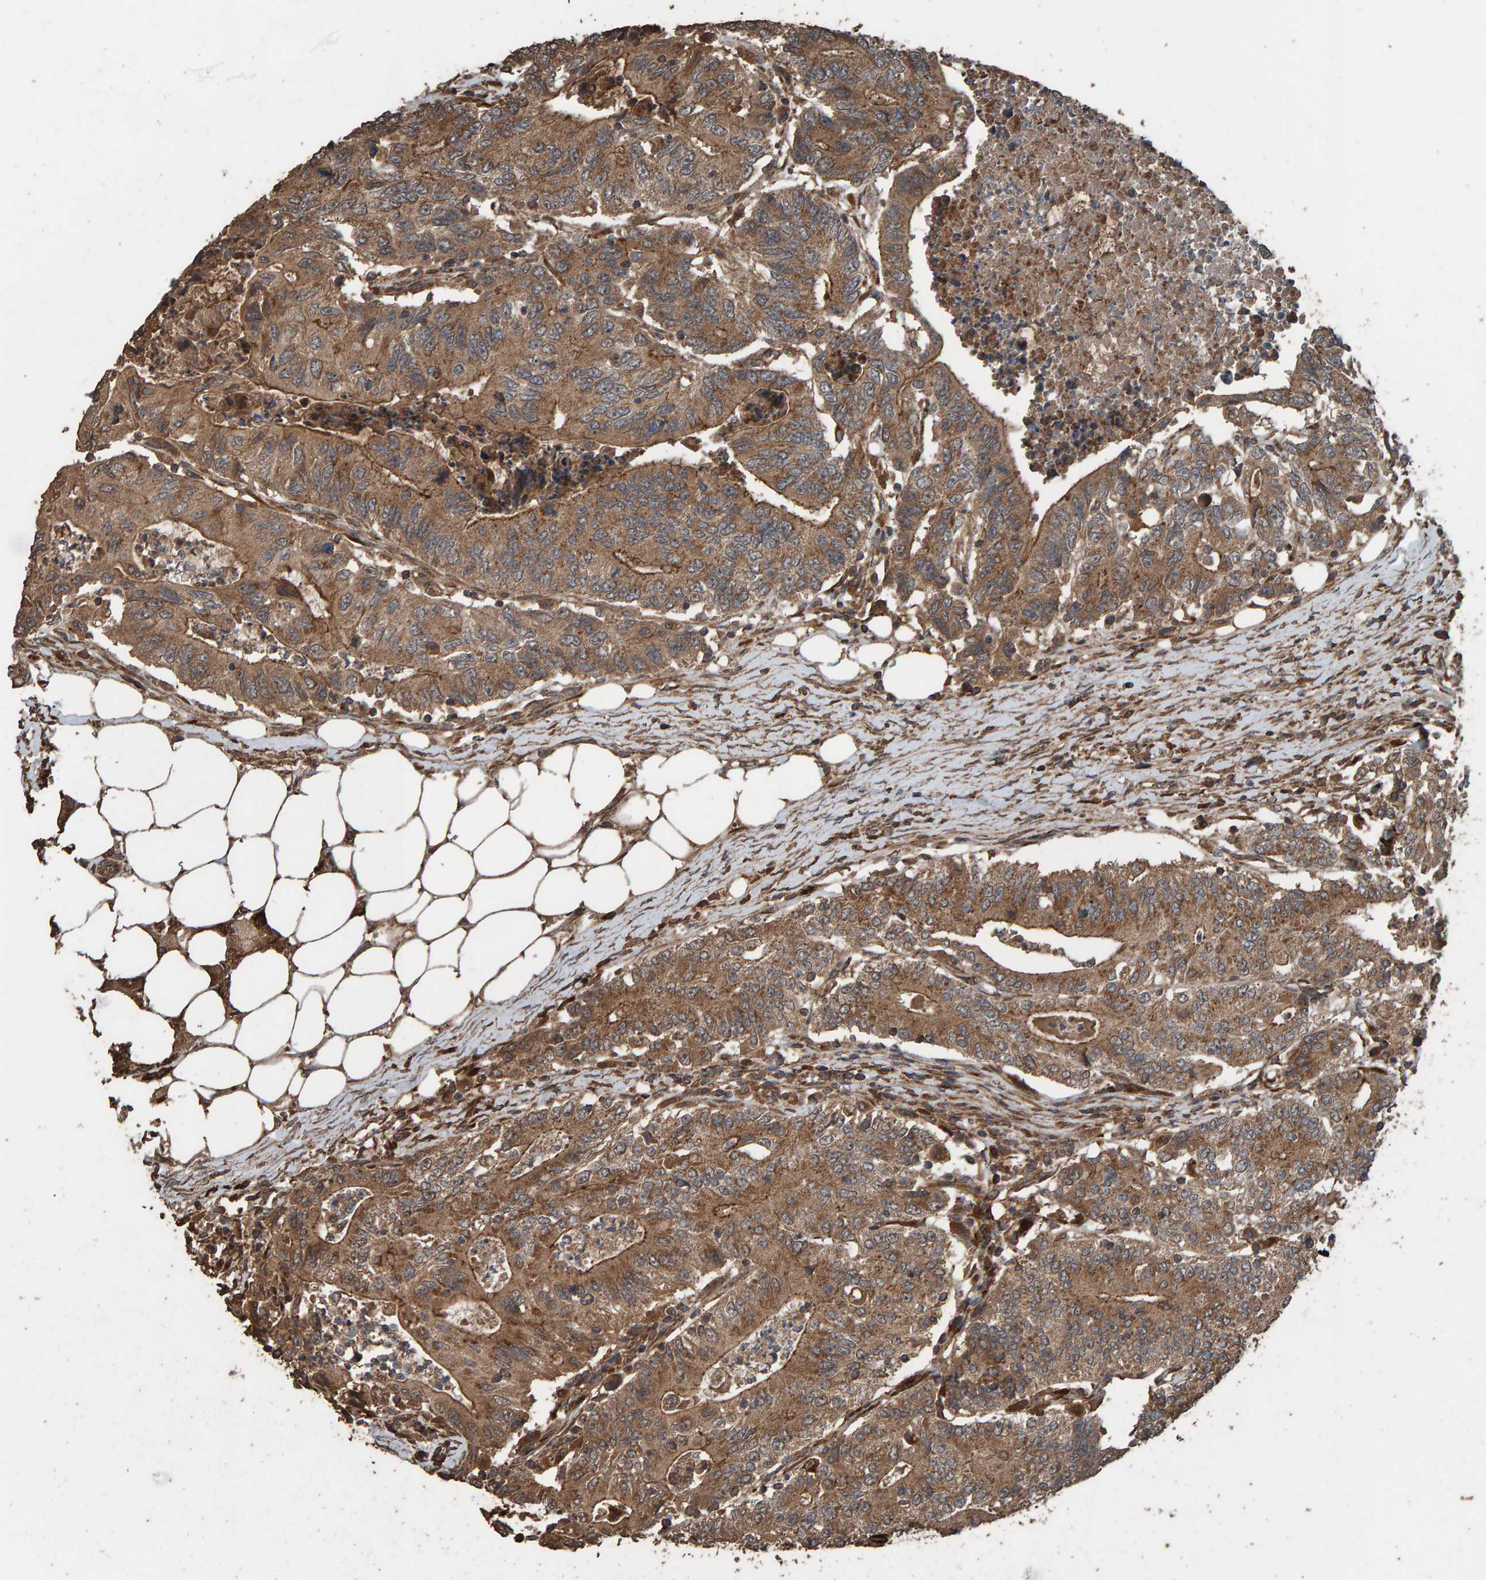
{"staining": {"intensity": "moderate", "quantity": ">75%", "location": "cytoplasmic/membranous"}, "tissue": "colorectal cancer", "cell_type": "Tumor cells", "image_type": "cancer", "snomed": [{"axis": "morphology", "description": "Adenocarcinoma, NOS"}, {"axis": "topography", "description": "Colon"}], "caption": "This is a histology image of immunohistochemistry staining of colorectal cancer, which shows moderate positivity in the cytoplasmic/membranous of tumor cells.", "gene": "DUS1L", "patient": {"sex": "female", "age": 77}}